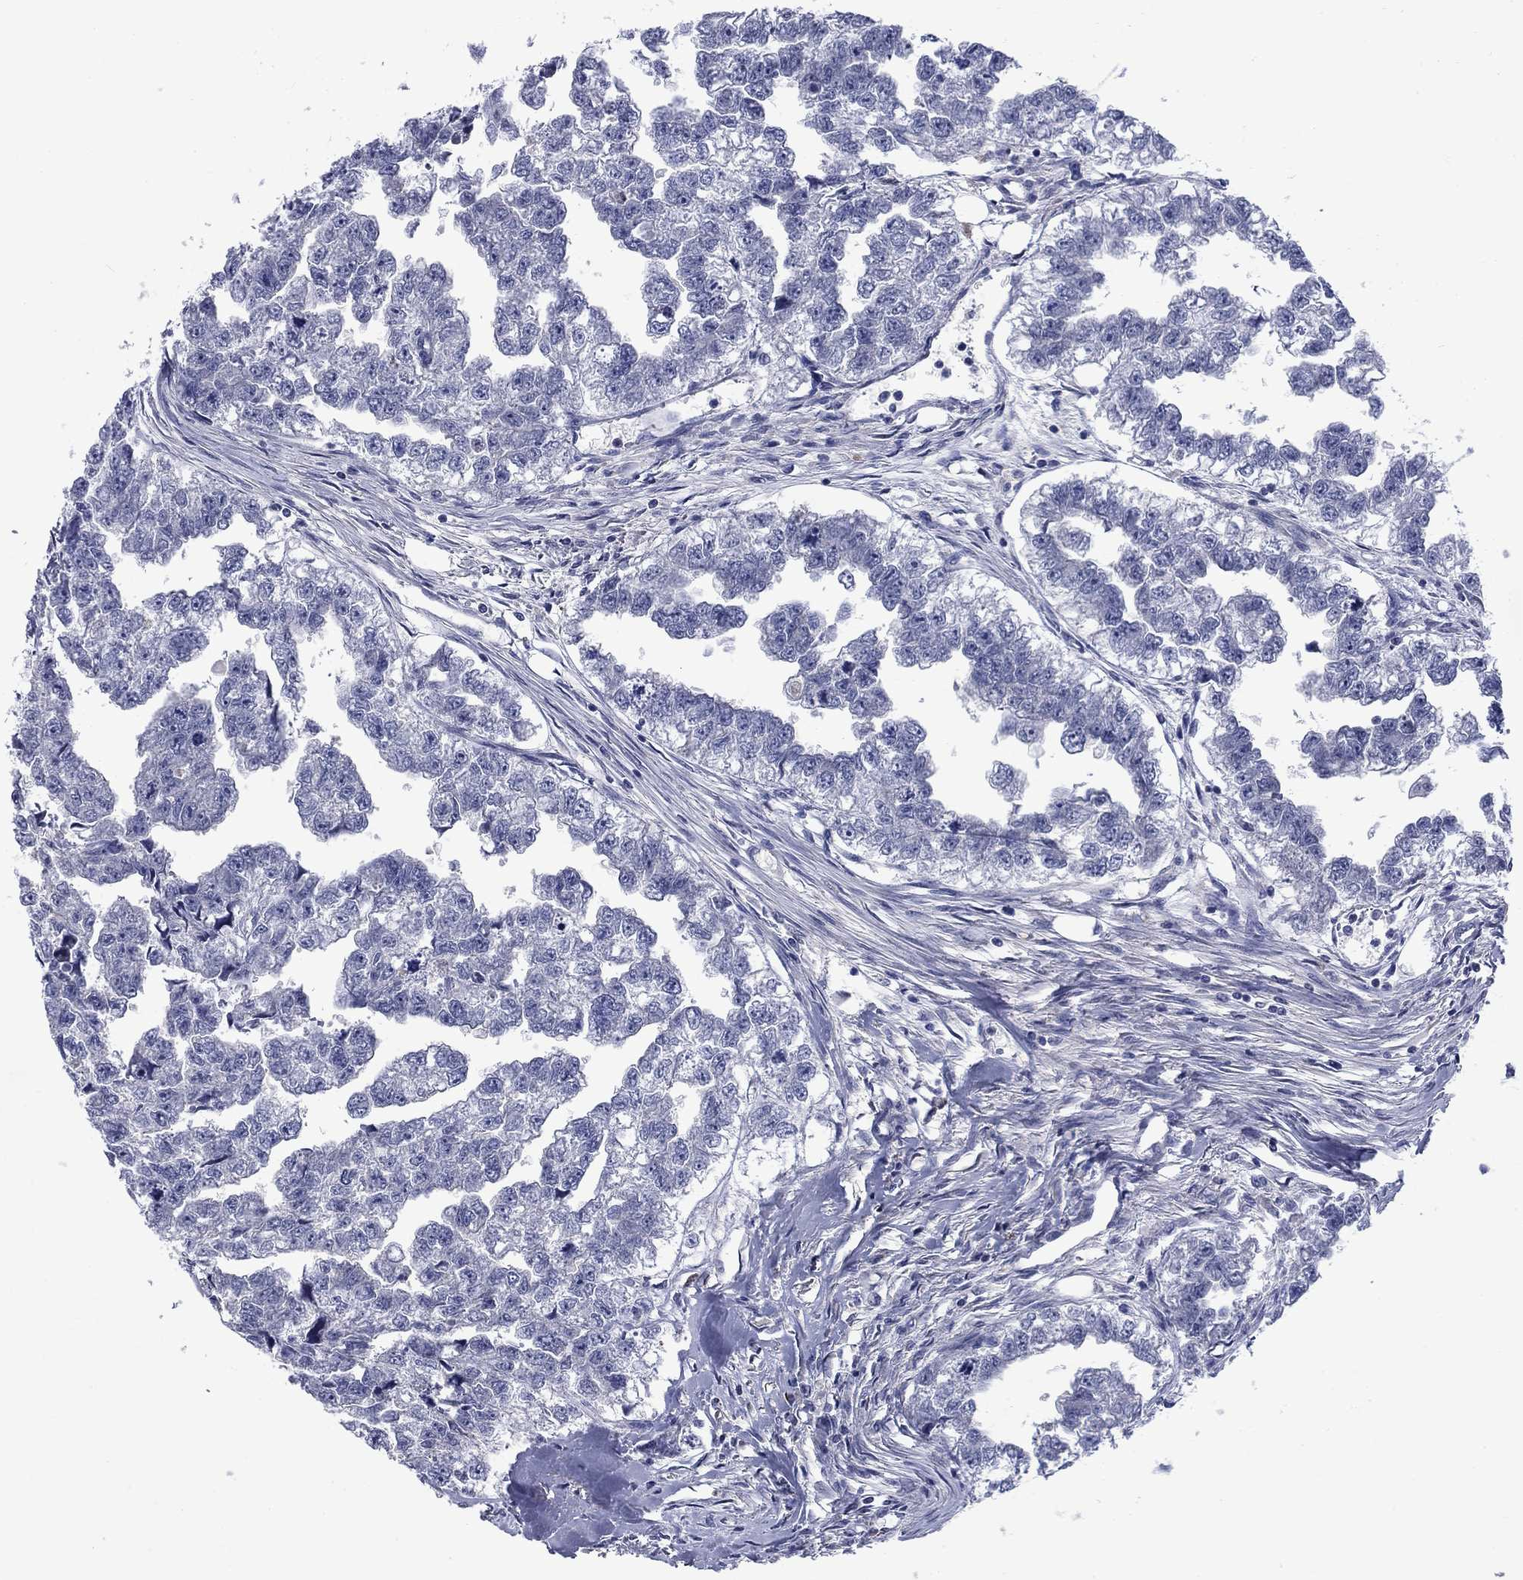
{"staining": {"intensity": "negative", "quantity": "none", "location": "none"}, "tissue": "testis cancer", "cell_type": "Tumor cells", "image_type": "cancer", "snomed": [{"axis": "morphology", "description": "Carcinoma, Embryonal, NOS"}, {"axis": "morphology", "description": "Teratoma, malignant, NOS"}, {"axis": "topography", "description": "Testis"}], "caption": "This is an immunohistochemistry photomicrograph of testis embryonal carcinoma. There is no expression in tumor cells.", "gene": "FRK", "patient": {"sex": "male", "age": 44}}